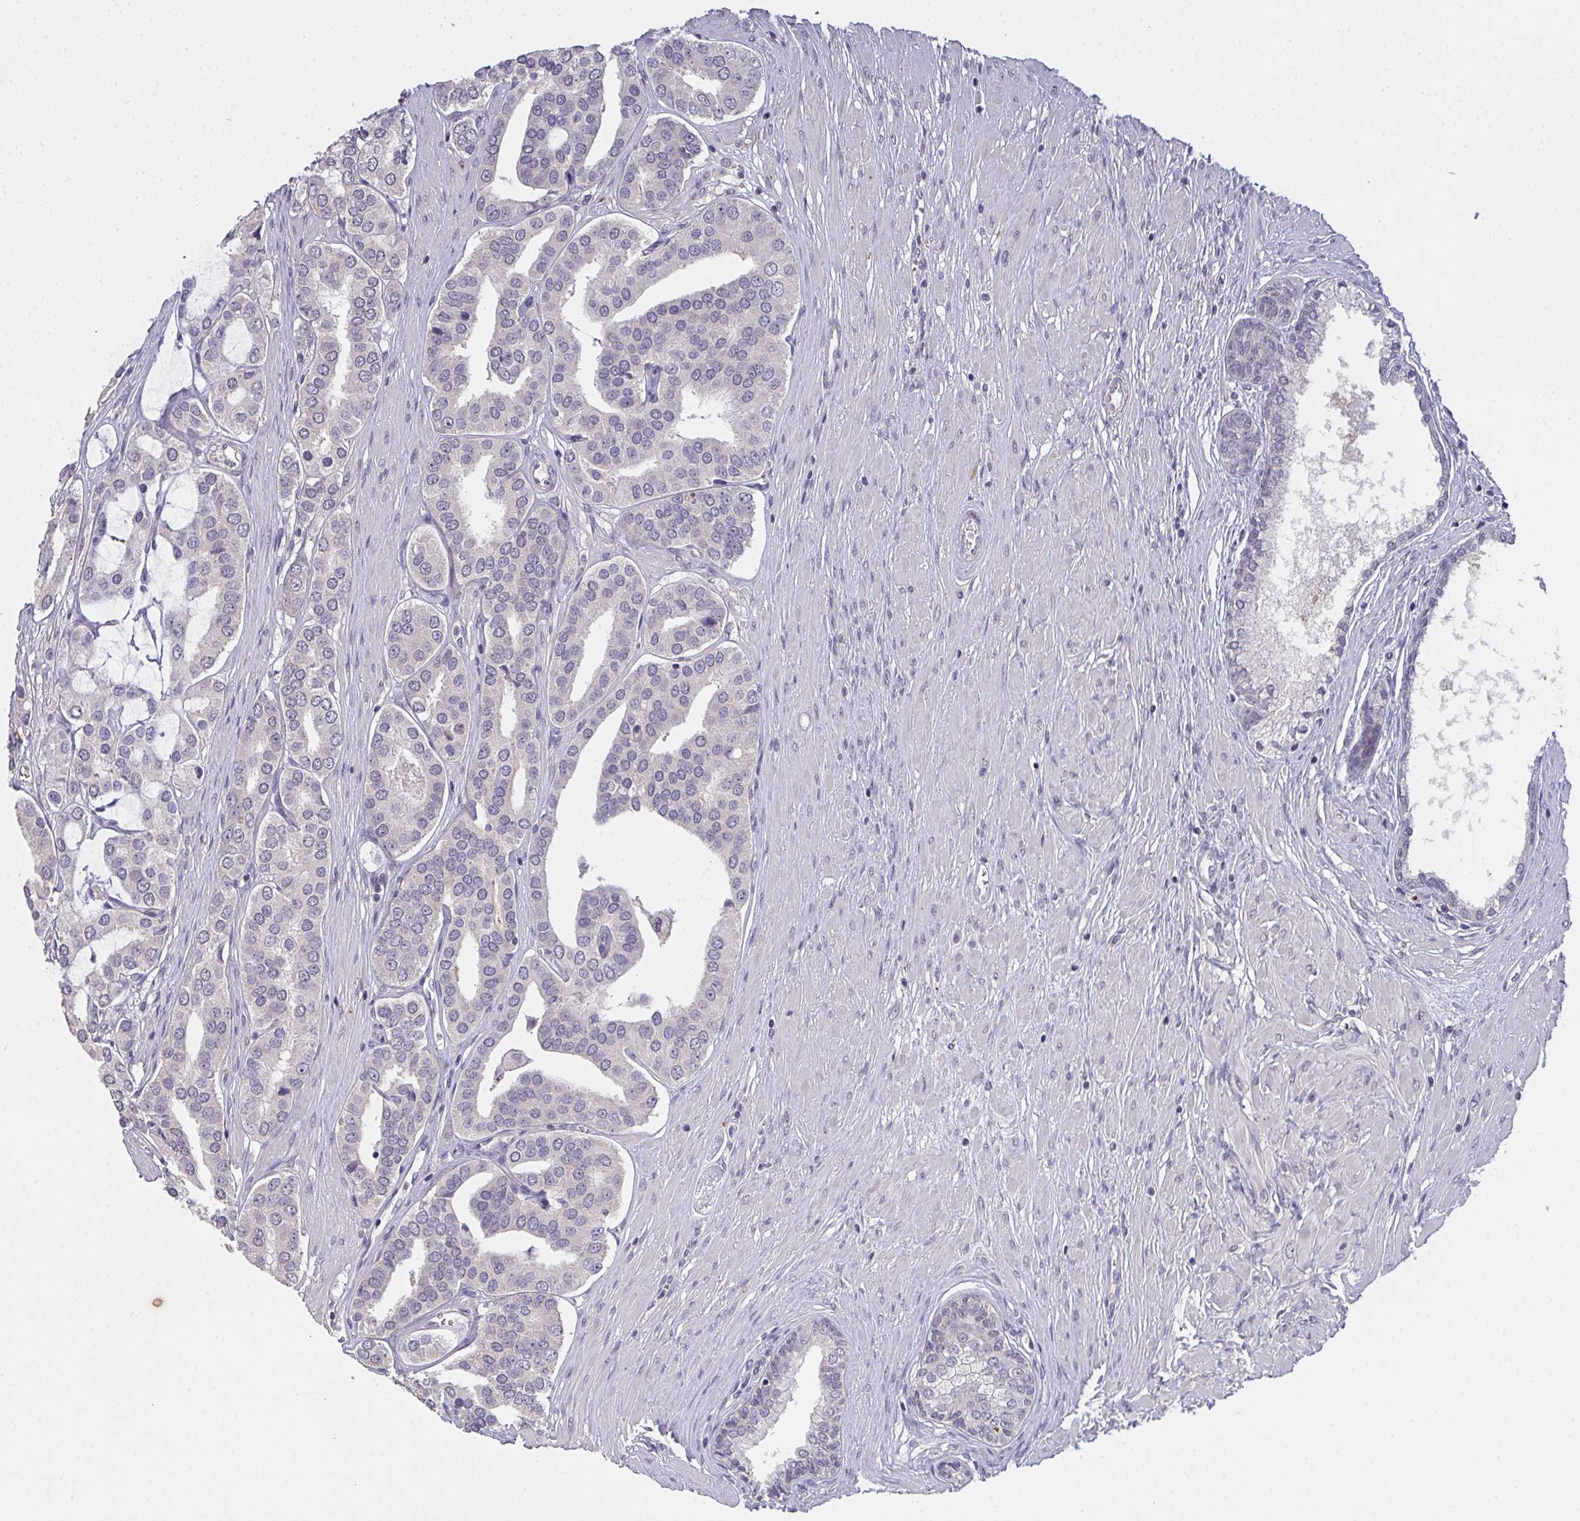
{"staining": {"intensity": "negative", "quantity": "none", "location": "none"}, "tissue": "prostate cancer", "cell_type": "Tumor cells", "image_type": "cancer", "snomed": [{"axis": "morphology", "description": "Adenocarcinoma, High grade"}, {"axis": "topography", "description": "Prostate"}], "caption": "An IHC photomicrograph of prostate adenocarcinoma (high-grade) is shown. There is no staining in tumor cells of prostate adenocarcinoma (high-grade).", "gene": "TMEM219", "patient": {"sex": "male", "age": 58}}